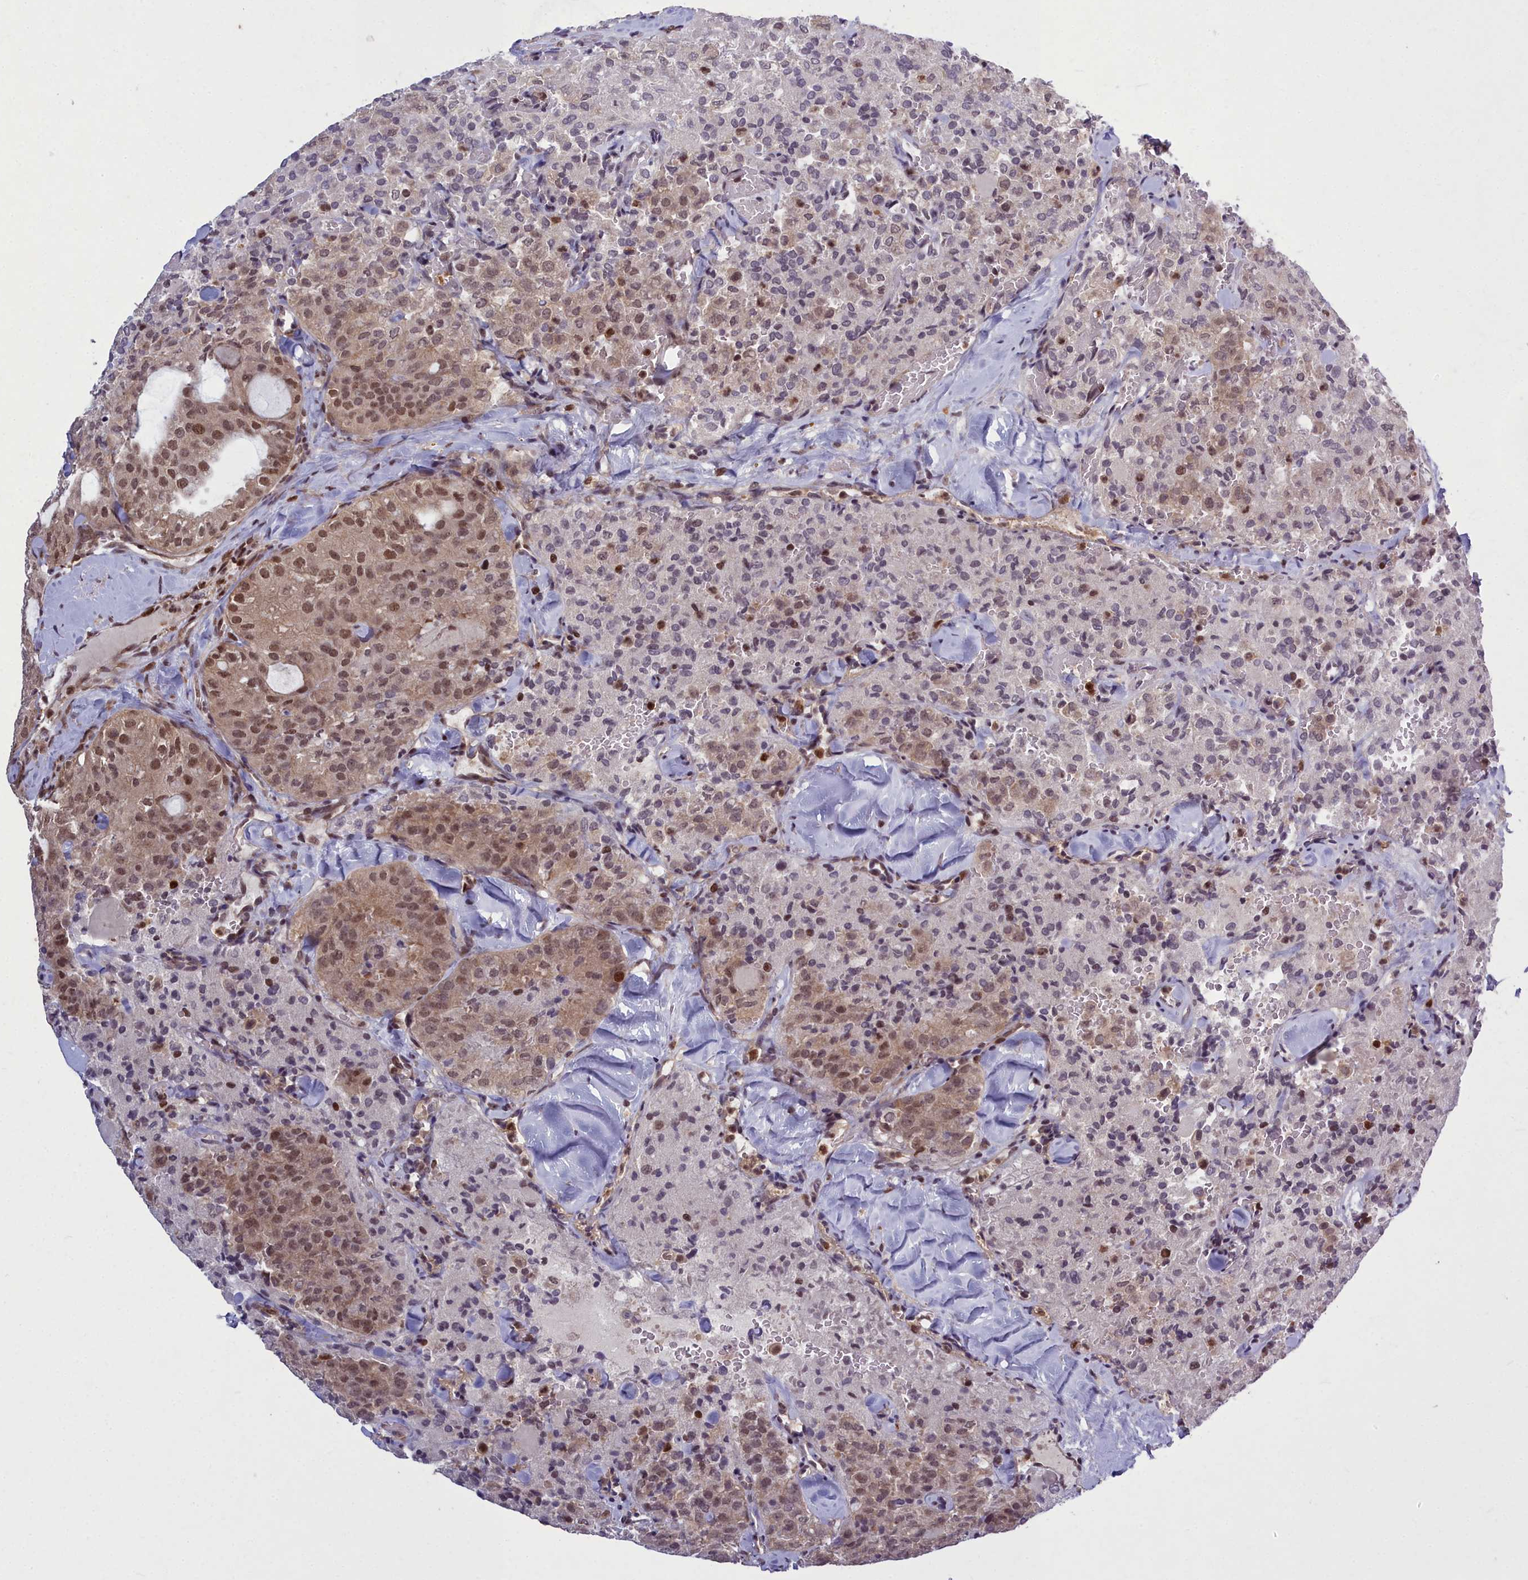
{"staining": {"intensity": "moderate", "quantity": ">75%", "location": "nuclear"}, "tissue": "thyroid cancer", "cell_type": "Tumor cells", "image_type": "cancer", "snomed": [{"axis": "morphology", "description": "Follicular adenoma carcinoma, NOS"}, {"axis": "topography", "description": "Thyroid gland"}], "caption": "Follicular adenoma carcinoma (thyroid) tissue reveals moderate nuclear staining in about >75% of tumor cells, visualized by immunohistochemistry. (brown staining indicates protein expression, while blue staining denotes nuclei).", "gene": "GMEB1", "patient": {"sex": "male", "age": 75}}